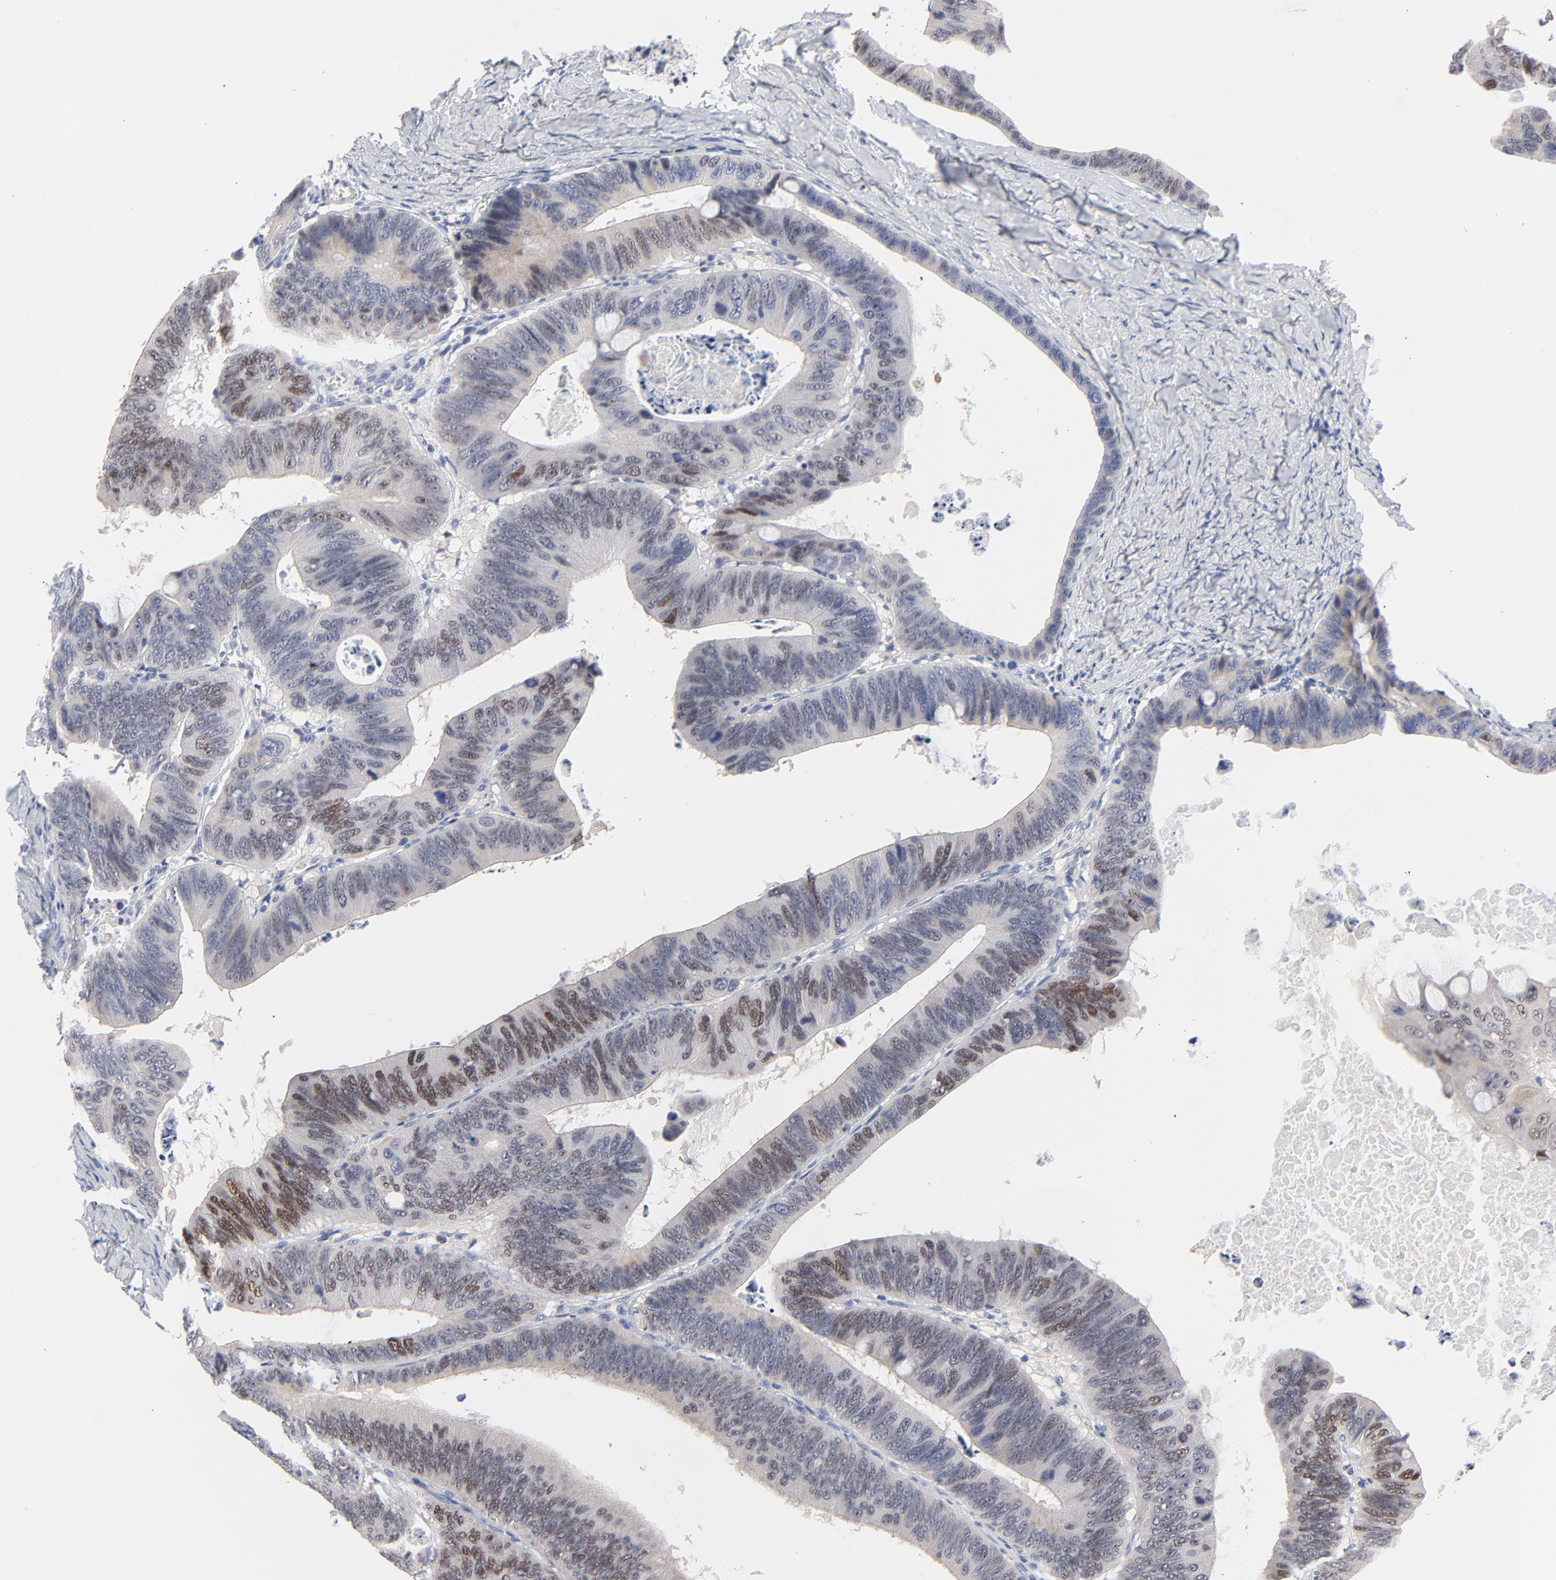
{"staining": {"intensity": "moderate", "quantity": "<25%", "location": "nuclear"}, "tissue": "colorectal cancer", "cell_type": "Tumor cells", "image_type": "cancer", "snomed": [{"axis": "morphology", "description": "Adenocarcinoma, NOS"}, {"axis": "topography", "description": "Colon"}], "caption": "Tumor cells exhibit moderate nuclear positivity in about <25% of cells in colorectal cancer (adenocarcinoma). (IHC, brightfield microscopy, high magnification).", "gene": "AADAC", "patient": {"sex": "female", "age": 55}}